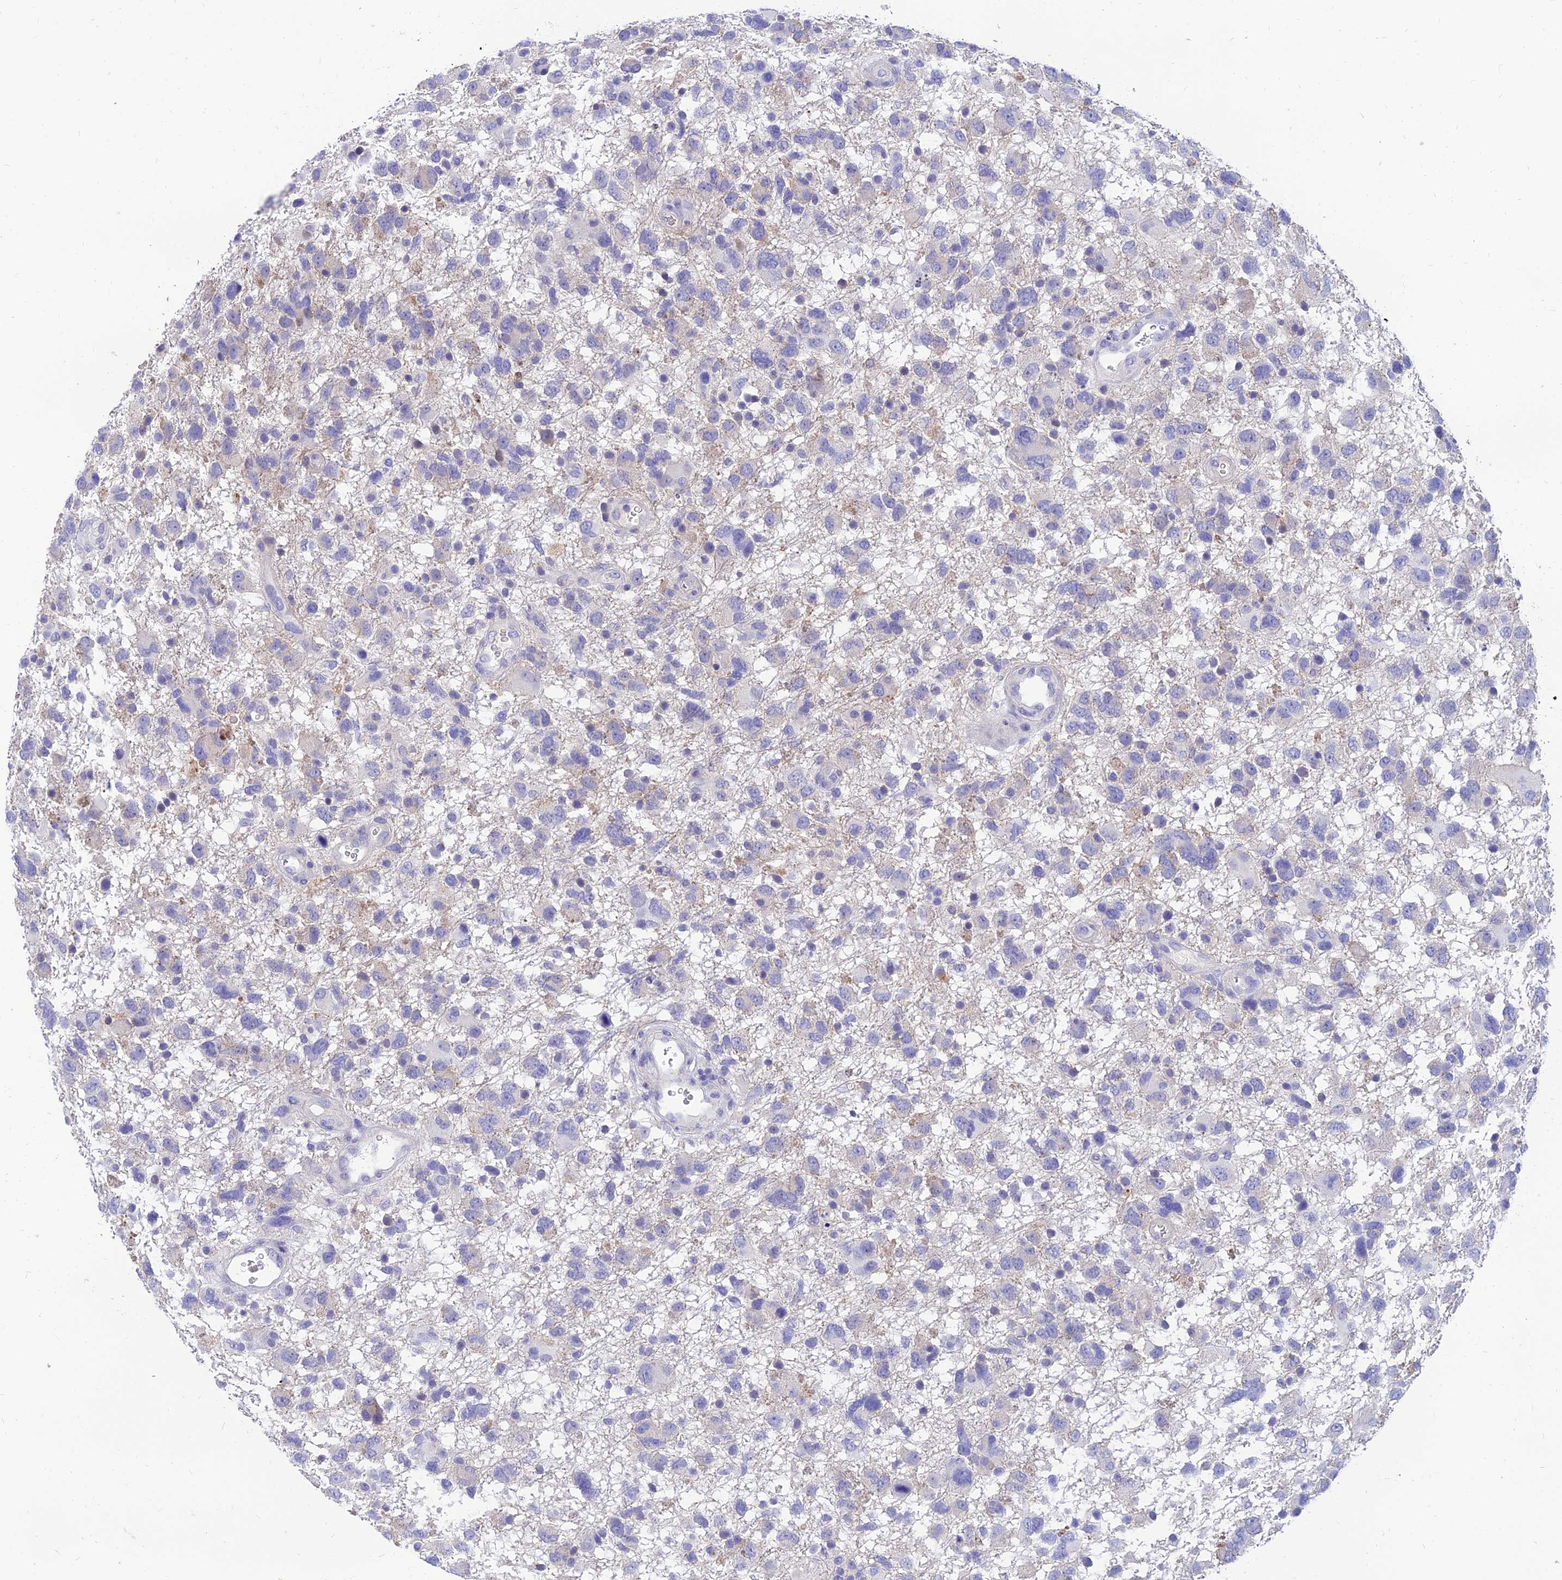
{"staining": {"intensity": "negative", "quantity": "none", "location": "none"}, "tissue": "glioma", "cell_type": "Tumor cells", "image_type": "cancer", "snomed": [{"axis": "morphology", "description": "Glioma, malignant, High grade"}, {"axis": "topography", "description": "Brain"}], "caption": "High magnification brightfield microscopy of high-grade glioma (malignant) stained with DAB (3,3'-diaminobenzidine) (brown) and counterstained with hematoxylin (blue): tumor cells show no significant positivity.", "gene": "TMEM161B", "patient": {"sex": "male", "age": 61}}